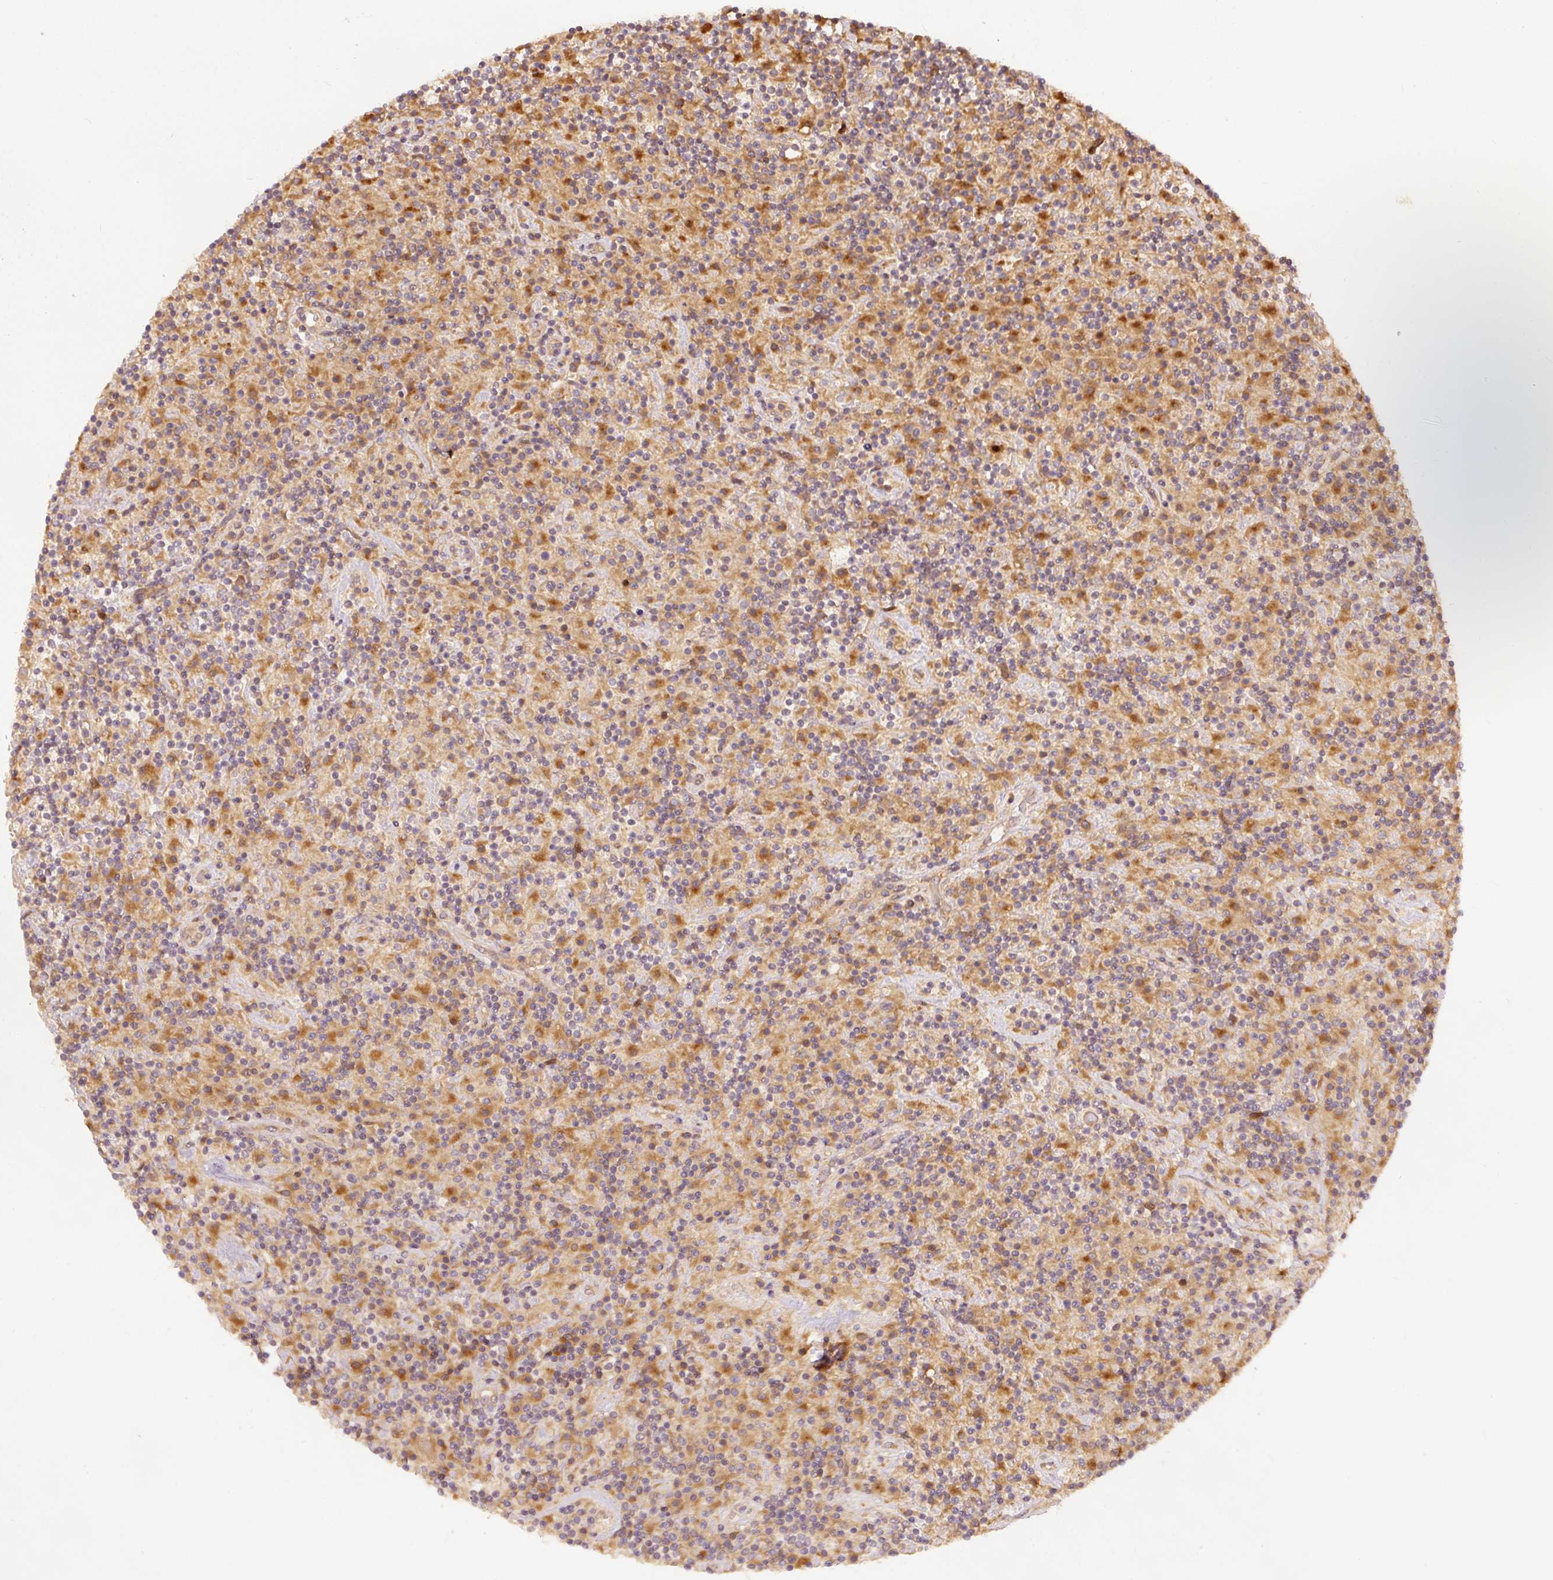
{"staining": {"intensity": "moderate", "quantity": "<25%", "location": "cytoplasmic/membranous"}, "tissue": "lymphoma", "cell_type": "Tumor cells", "image_type": "cancer", "snomed": [{"axis": "morphology", "description": "Hodgkin's disease, NOS"}, {"axis": "topography", "description": "Lymph node"}], "caption": "Brown immunohistochemical staining in lymphoma exhibits moderate cytoplasmic/membranous positivity in approximately <25% of tumor cells. (brown staining indicates protein expression, while blue staining denotes nuclei).", "gene": "EIF3B", "patient": {"sex": "male", "age": 70}}